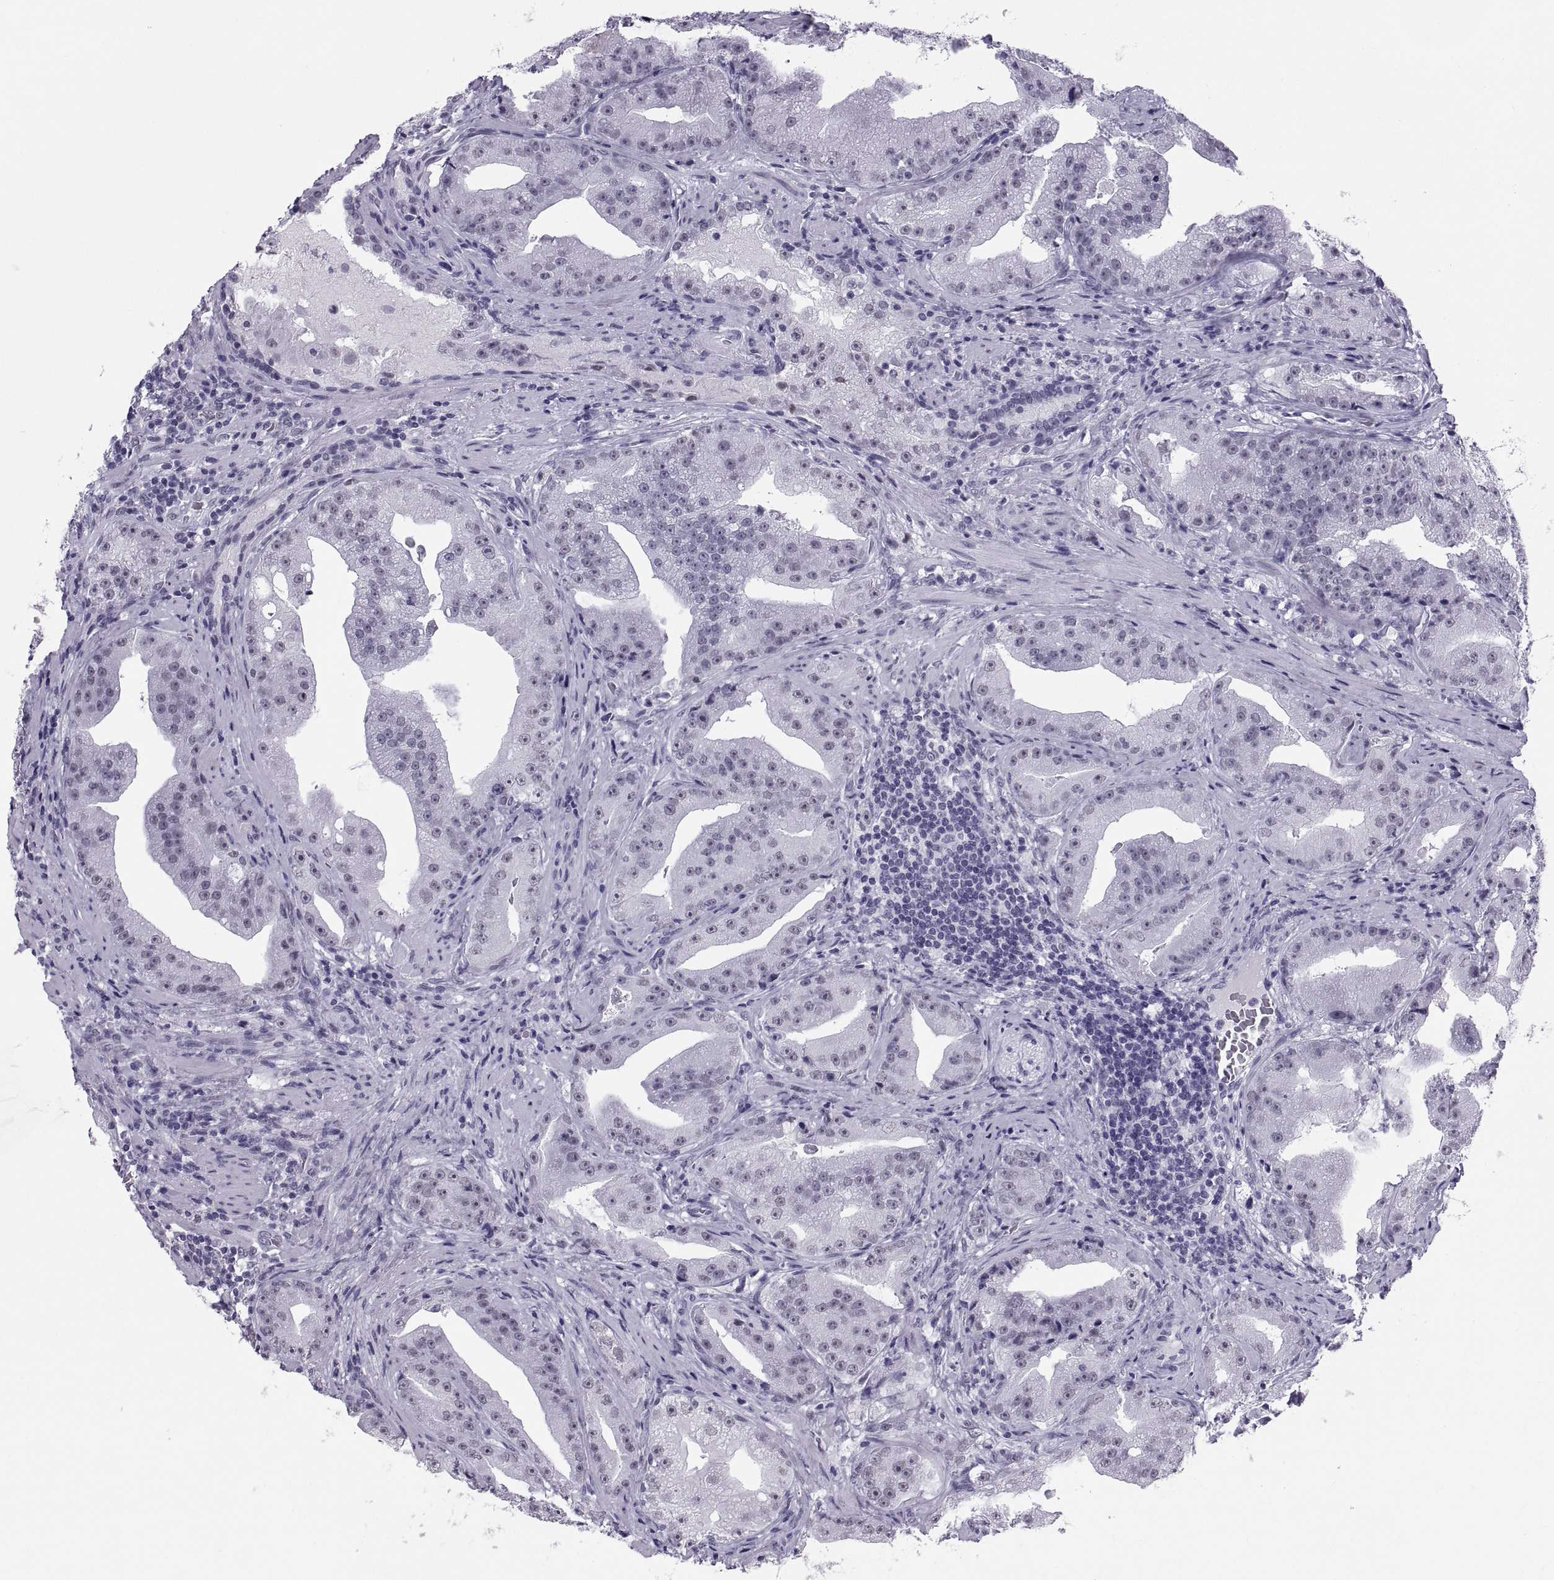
{"staining": {"intensity": "negative", "quantity": "none", "location": "none"}, "tissue": "prostate cancer", "cell_type": "Tumor cells", "image_type": "cancer", "snomed": [{"axis": "morphology", "description": "Adenocarcinoma, Low grade"}, {"axis": "topography", "description": "Prostate"}], "caption": "Tumor cells are negative for brown protein staining in adenocarcinoma (low-grade) (prostate).", "gene": "NEUROD6", "patient": {"sex": "male", "age": 62}}